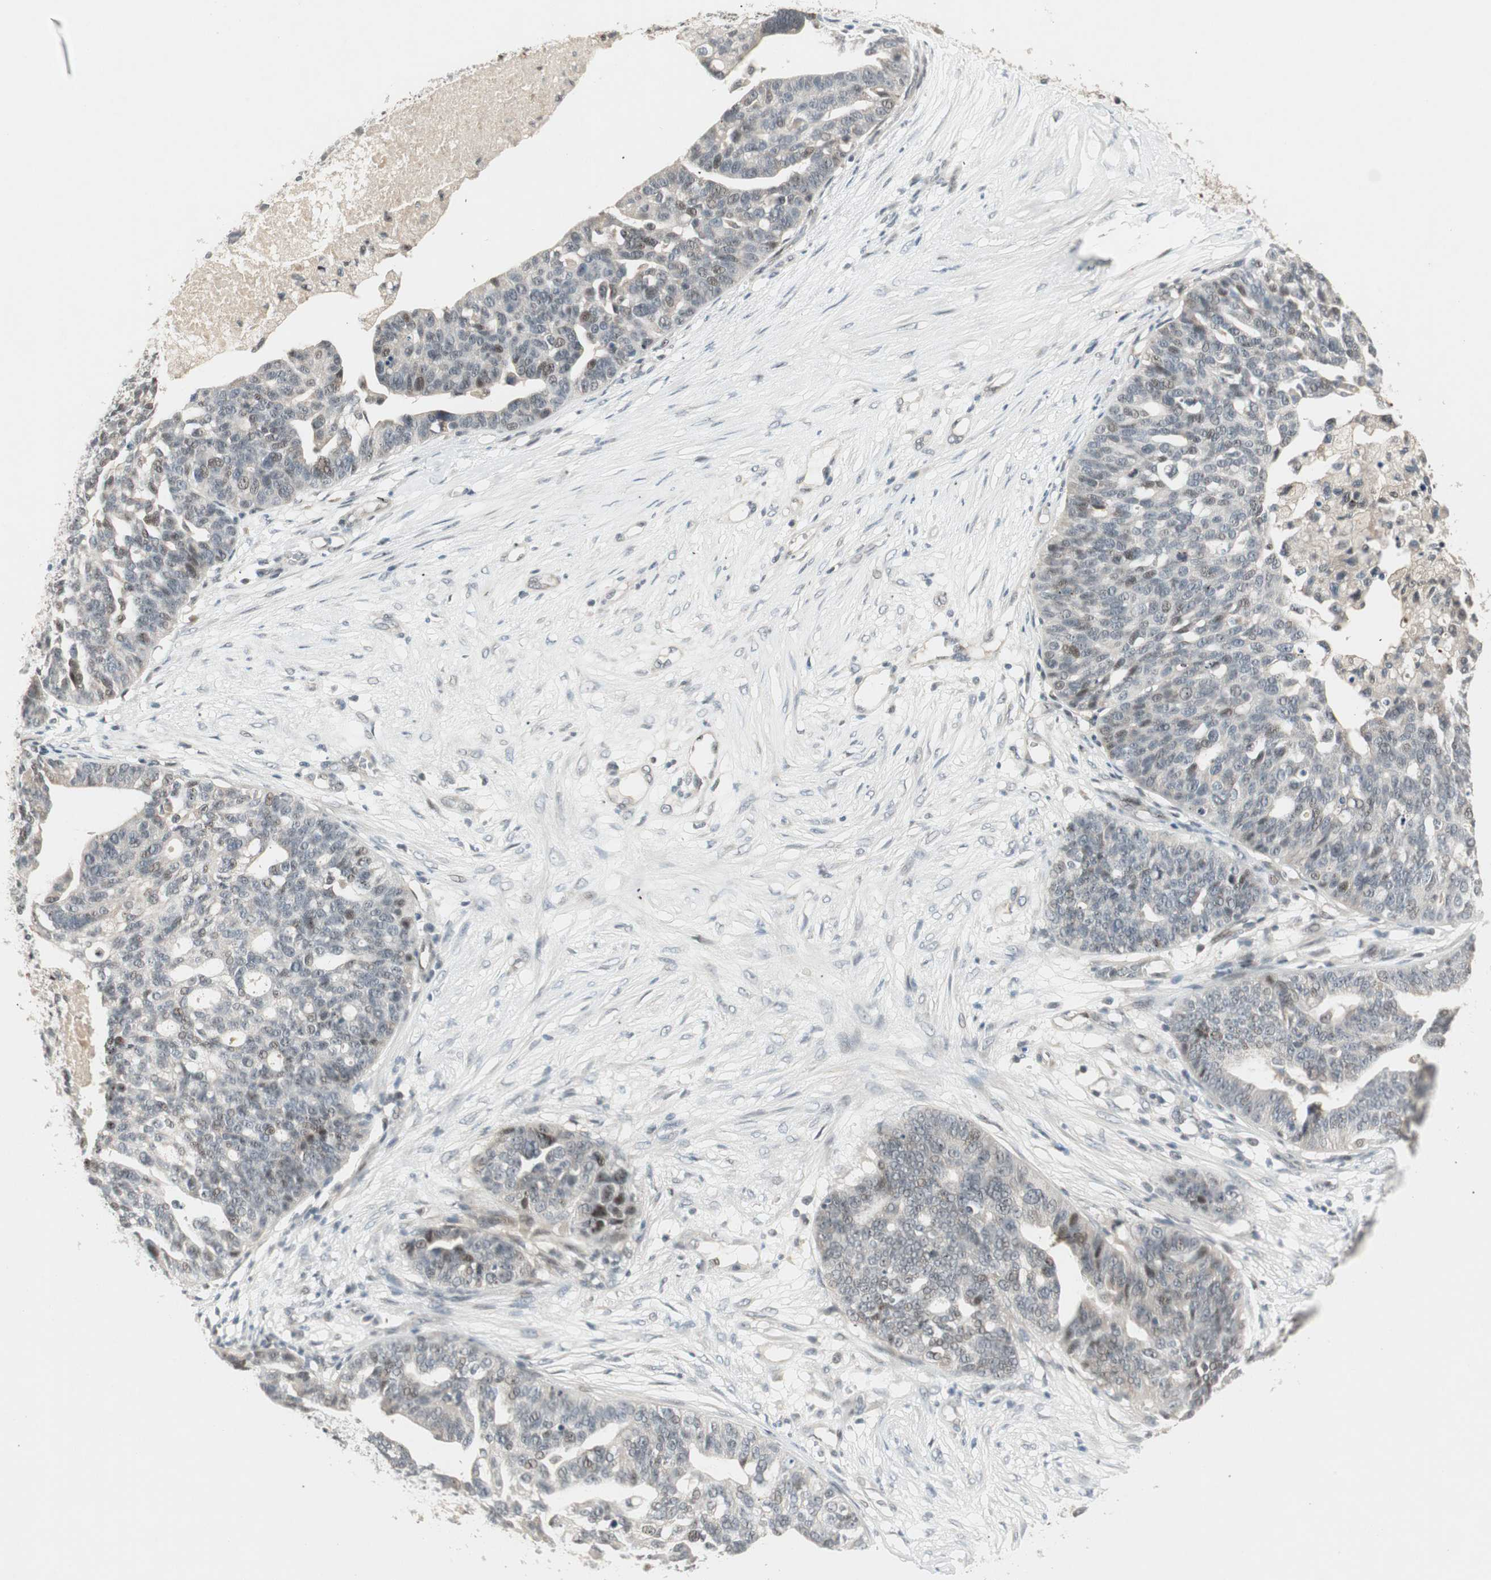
{"staining": {"intensity": "weak", "quantity": "<25%", "location": "nuclear"}, "tissue": "ovarian cancer", "cell_type": "Tumor cells", "image_type": "cancer", "snomed": [{"axis": "morphology", "description": "Cystadenocarcinoma, serous, NOS"}, {"axis": "topography", "description": "Ovary"}], "caption": "A photomicrograph of human ovarian cancer is negative for staining in tumor cells.", "gene": "ACSL5", "patient": {"sex": "female", "age": 59}}